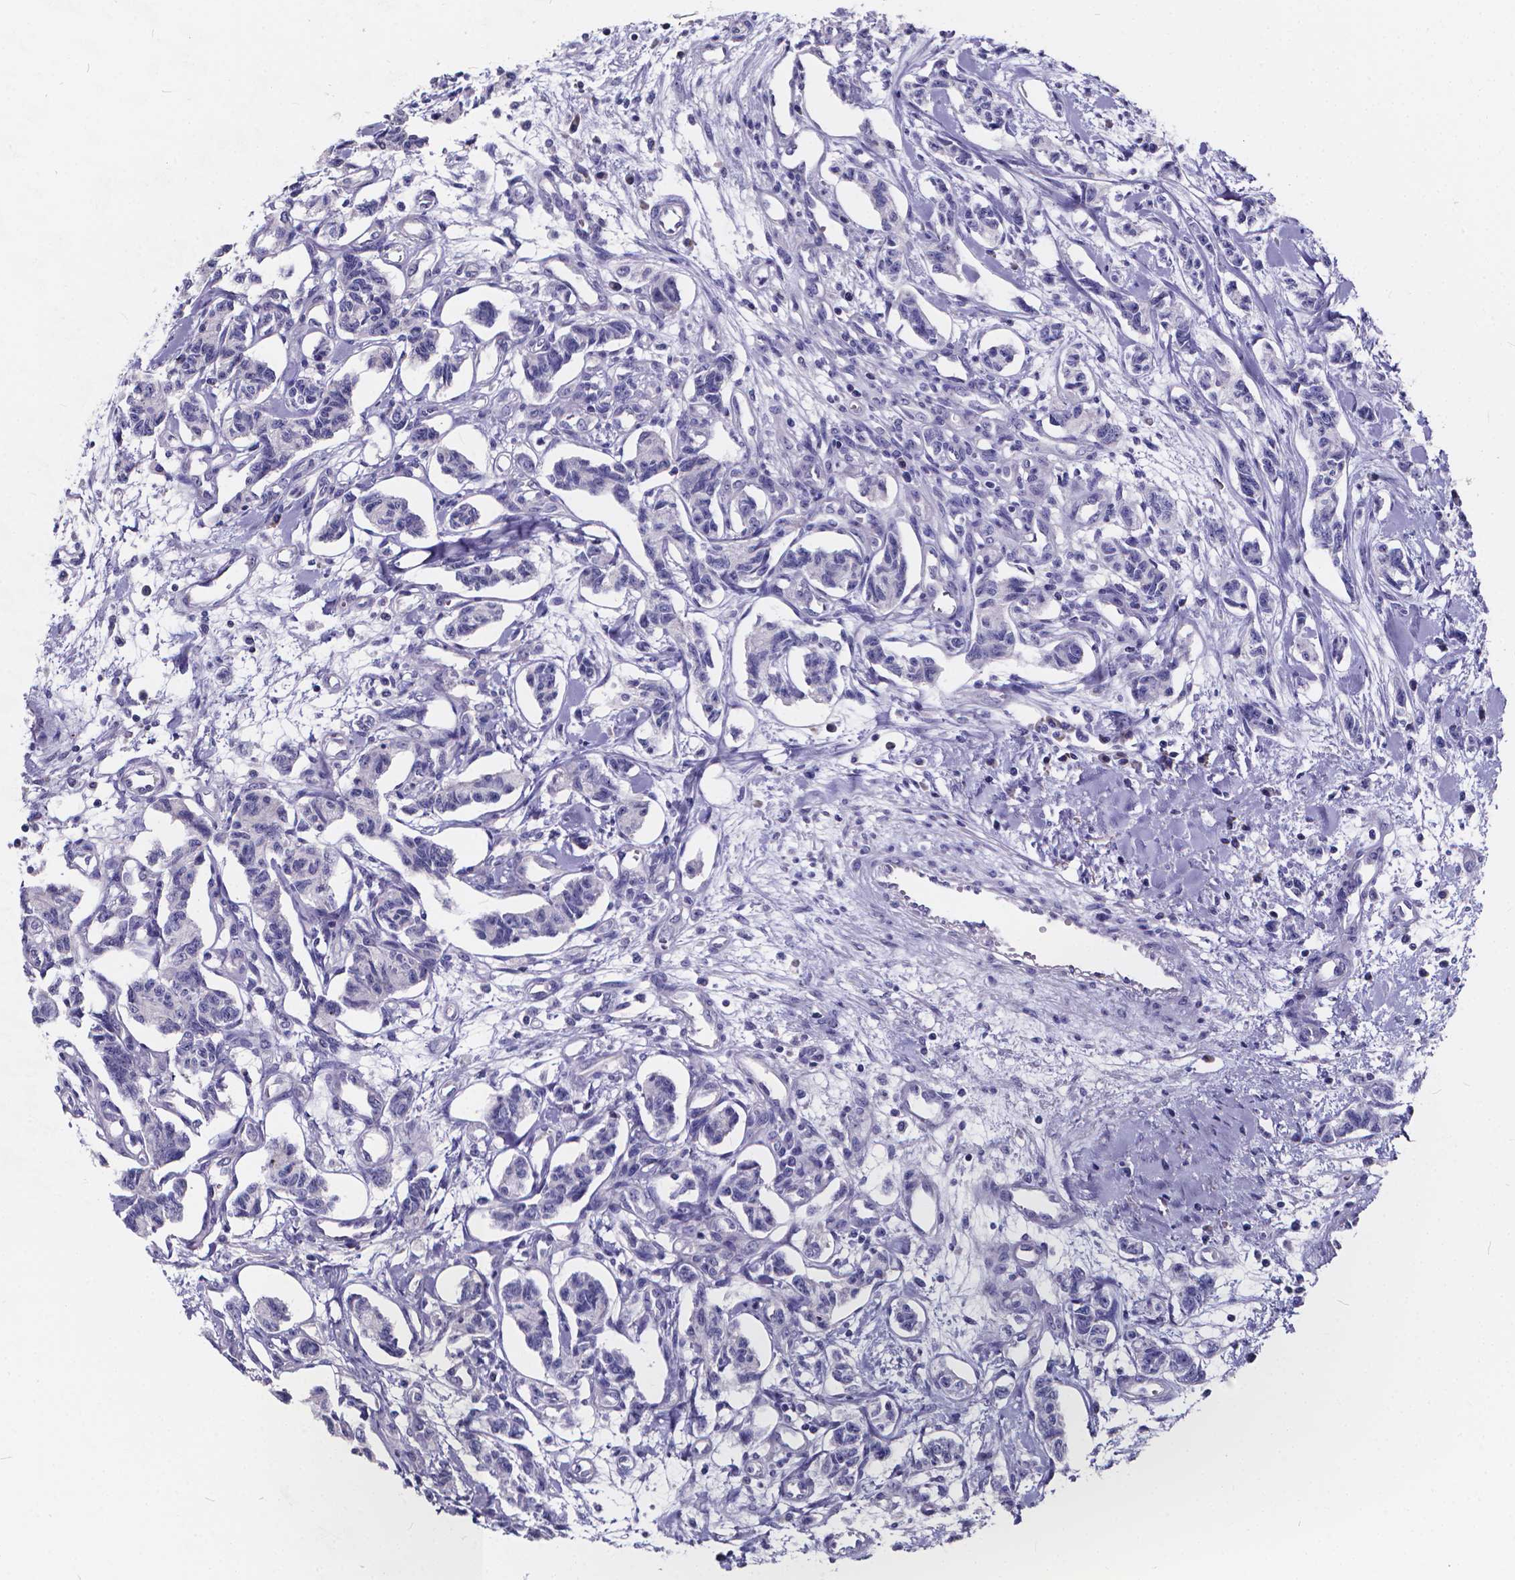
{"staining": {"intensity": "negative", "quantity": "none", "location": "none"}, "tissue": "carcinoid", "cell_type": "Tumor cells", "image_type": "cancer", "snomed": [{"axis": "morphology", "description": "Carcinoid, malignant, NOS"}, {"axis": "topography", "description": "Kidney"}], "caption": "IHC histopathology image of neoplastic tissue: human carcinoid stained with DAB (3,3'-diaminobenzidine) exhibits no significant protein positivity in tumor cells. (DAB immunohistochemistry (IHC), high magnification).", "gene": "SPEF2", "patient": {"sex": "female", "age": 41}}